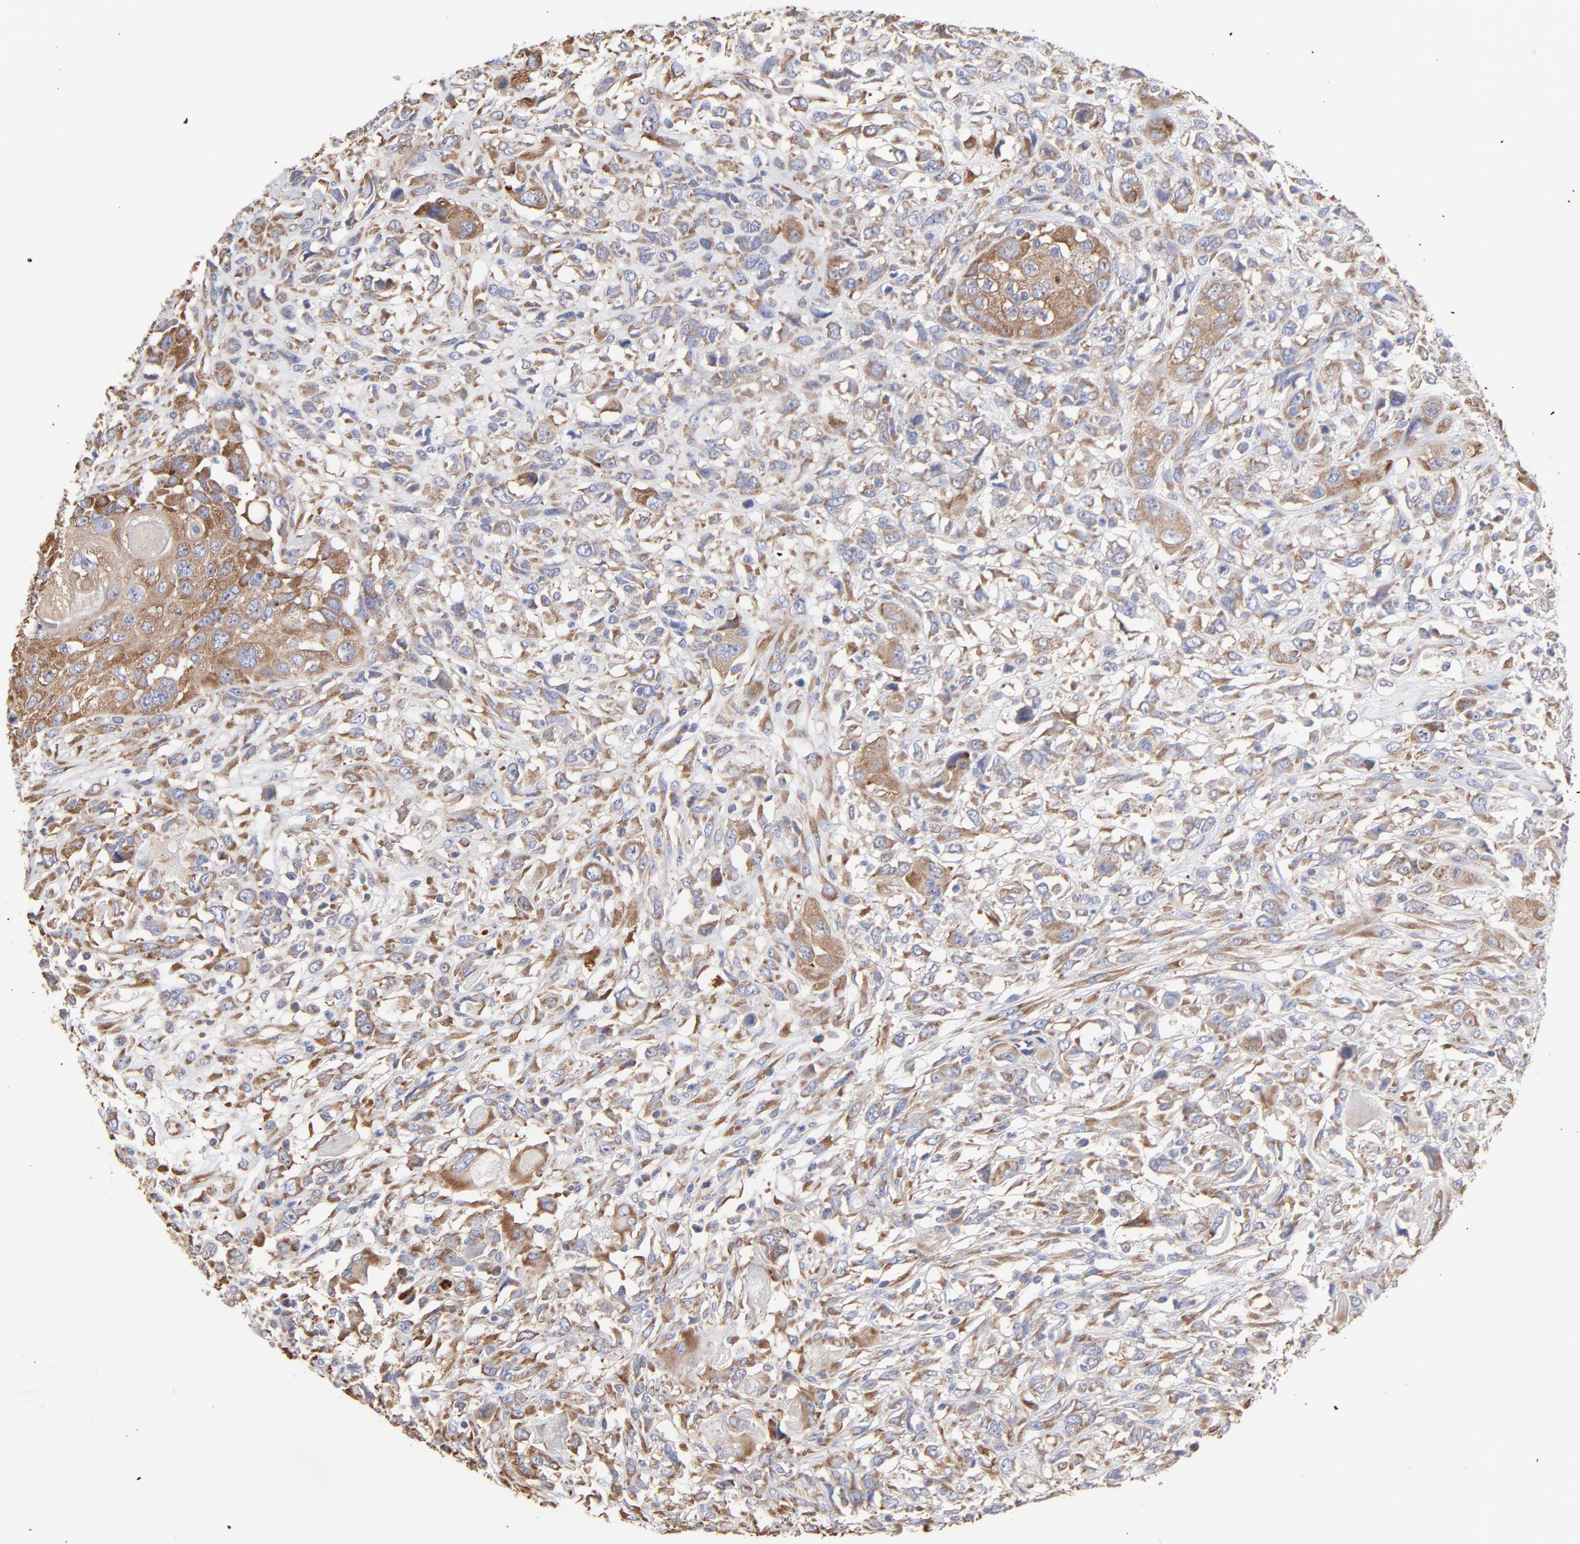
{"staining": {"intensity": "moderate", "quantity": ">75%", "location": "cytoplasmic/membranous"}, "tissue": "head and neck cancer", "cell_type": "Tumor cells", "image_type": "cancer", "snomed": [{"axis": "morphology", "description": "Neoplasm, malignant, NOS"}, {"axis": "topography", "description": "Salivary gland"}, {"axis": "topography", "description": "Head-Neck"}], "caption": "The immunohistochemical stain highlights moderate cytoplasmic/membranous staining in tumor cells of head and neck cancer (neoplasm (malignant)) tissue. Using DAB (brown) and hematoxylin (blue) stains, captured at high magnification using brightfield microscopy.", "gene": "RPL3", "patient": {"sex": "male", "age": 43}}